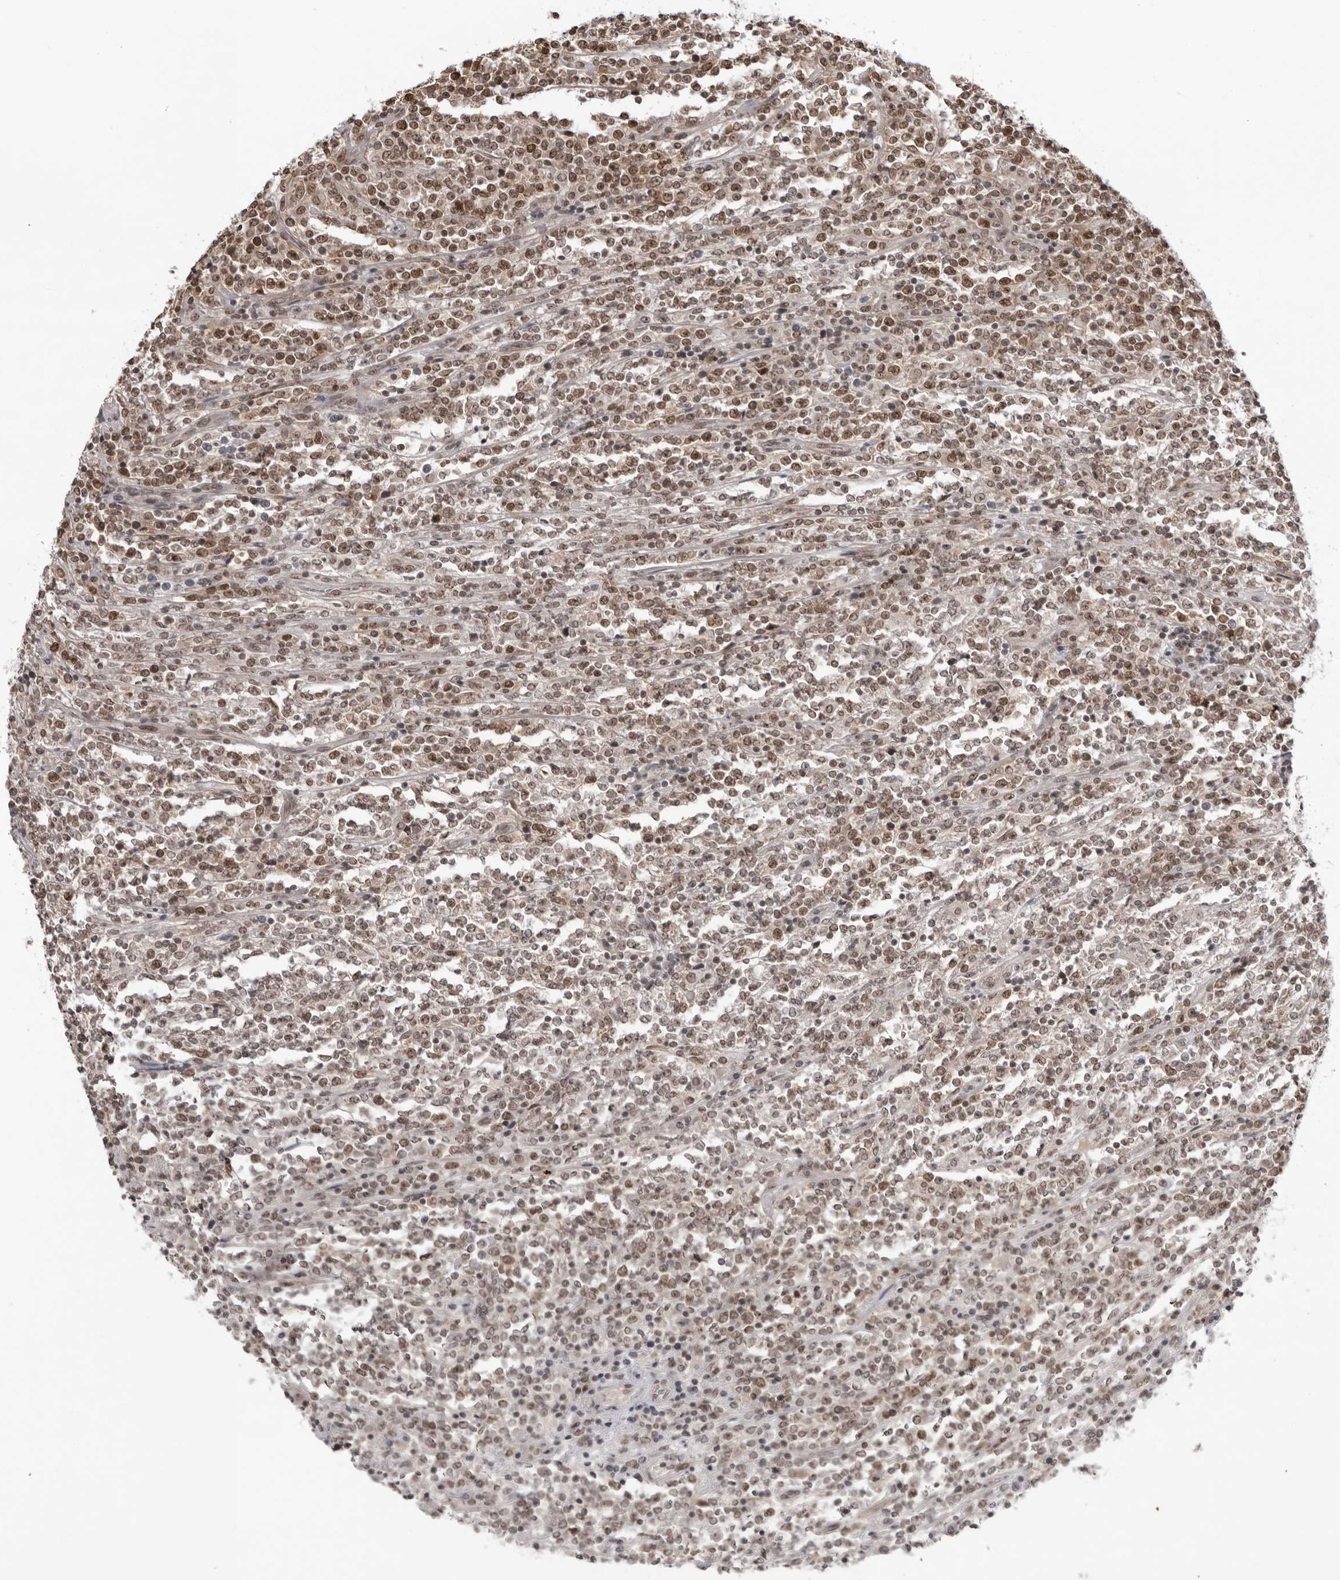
{"staining": {"intensity": "moderate", "quantity": ">75%", "location": "nuclear"}, "tissue": "lymphoma", "cell_type": "Tumor cells", "image_type": "cancer", "snomed": [{"axis": "morphology", "description": "Malignant lymphoma, non-Hodgkin's type, High grade"}, {"axis": "topography", "description": "Soft tissue"}], "caption": "Malignant lymphoma, non-Hodgkin's type (high-grade) stained for a protein demonstrates moderate nuclear positivity in tumor cells. The protein is shown in brown color, while the nuclei are stained blue.", "gene": "EXOSC10", "patient": {"sex": "male", "age": 18}}